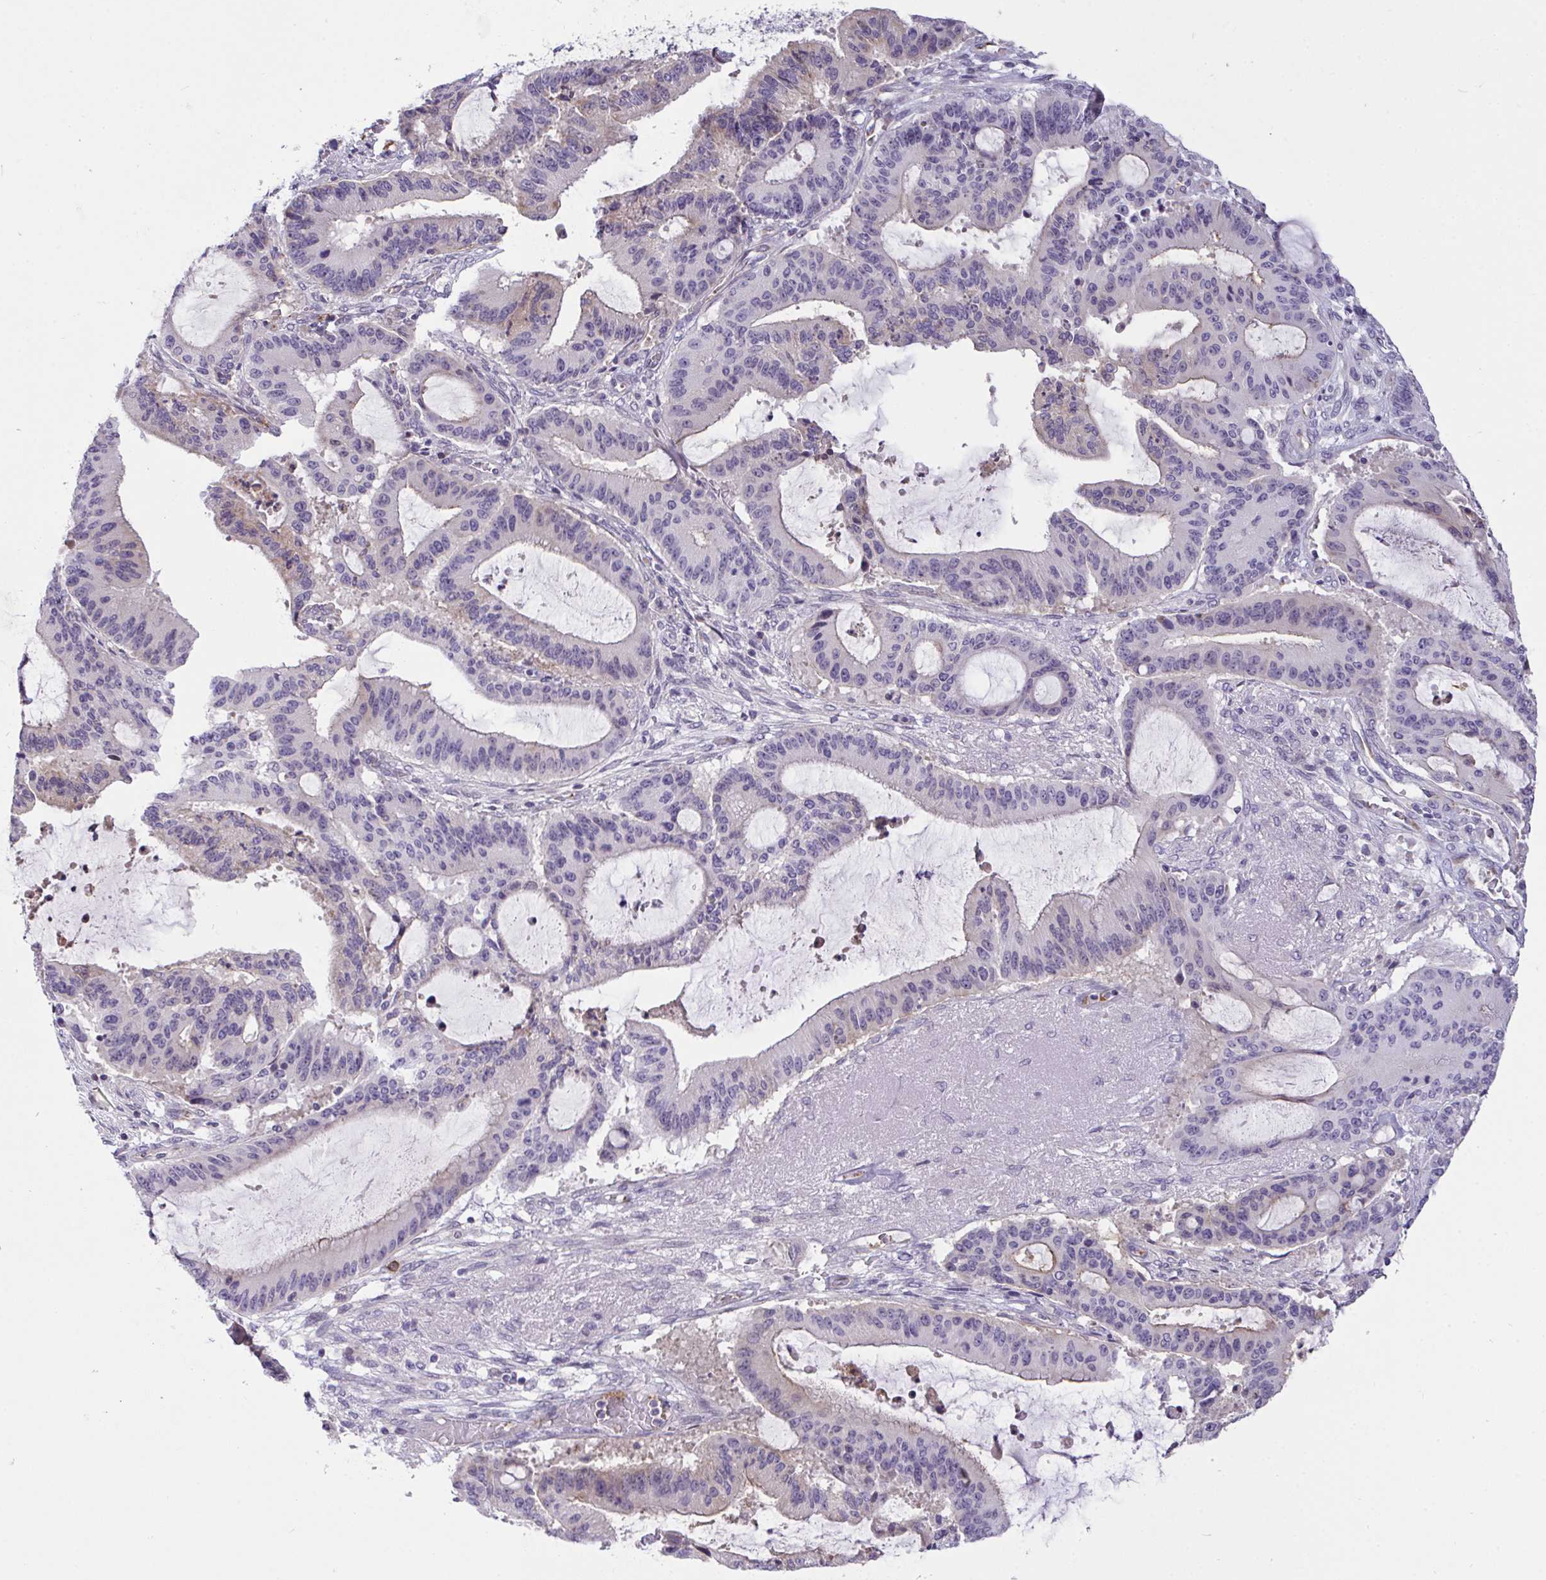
{"staining": {"intensity": "weak", "quantity": "<25%", "location": "cytoplasmic/membranous"}, "tissue": "liver cancer", "cell_type": "Tumor cells", "image_type": "cancer", "snomed": [{"axis": "morphology", "description": "Normal tissue, NOS"}, {"axis": "morphology", "description": "Cholangiocarcinoma"}, {"axis": "topography", "description": "Liver"}, {"axis": "topography", "description": "Peripheral nerve tissue"}], "caption": "An IHC image of cholangiocarcinoma (liver) is shown. There is no staining in tumor cells of cholangiocarcinoma (liver).", "gene": "SEMA6B", "patient": {"sex": "female", "age": 73}}